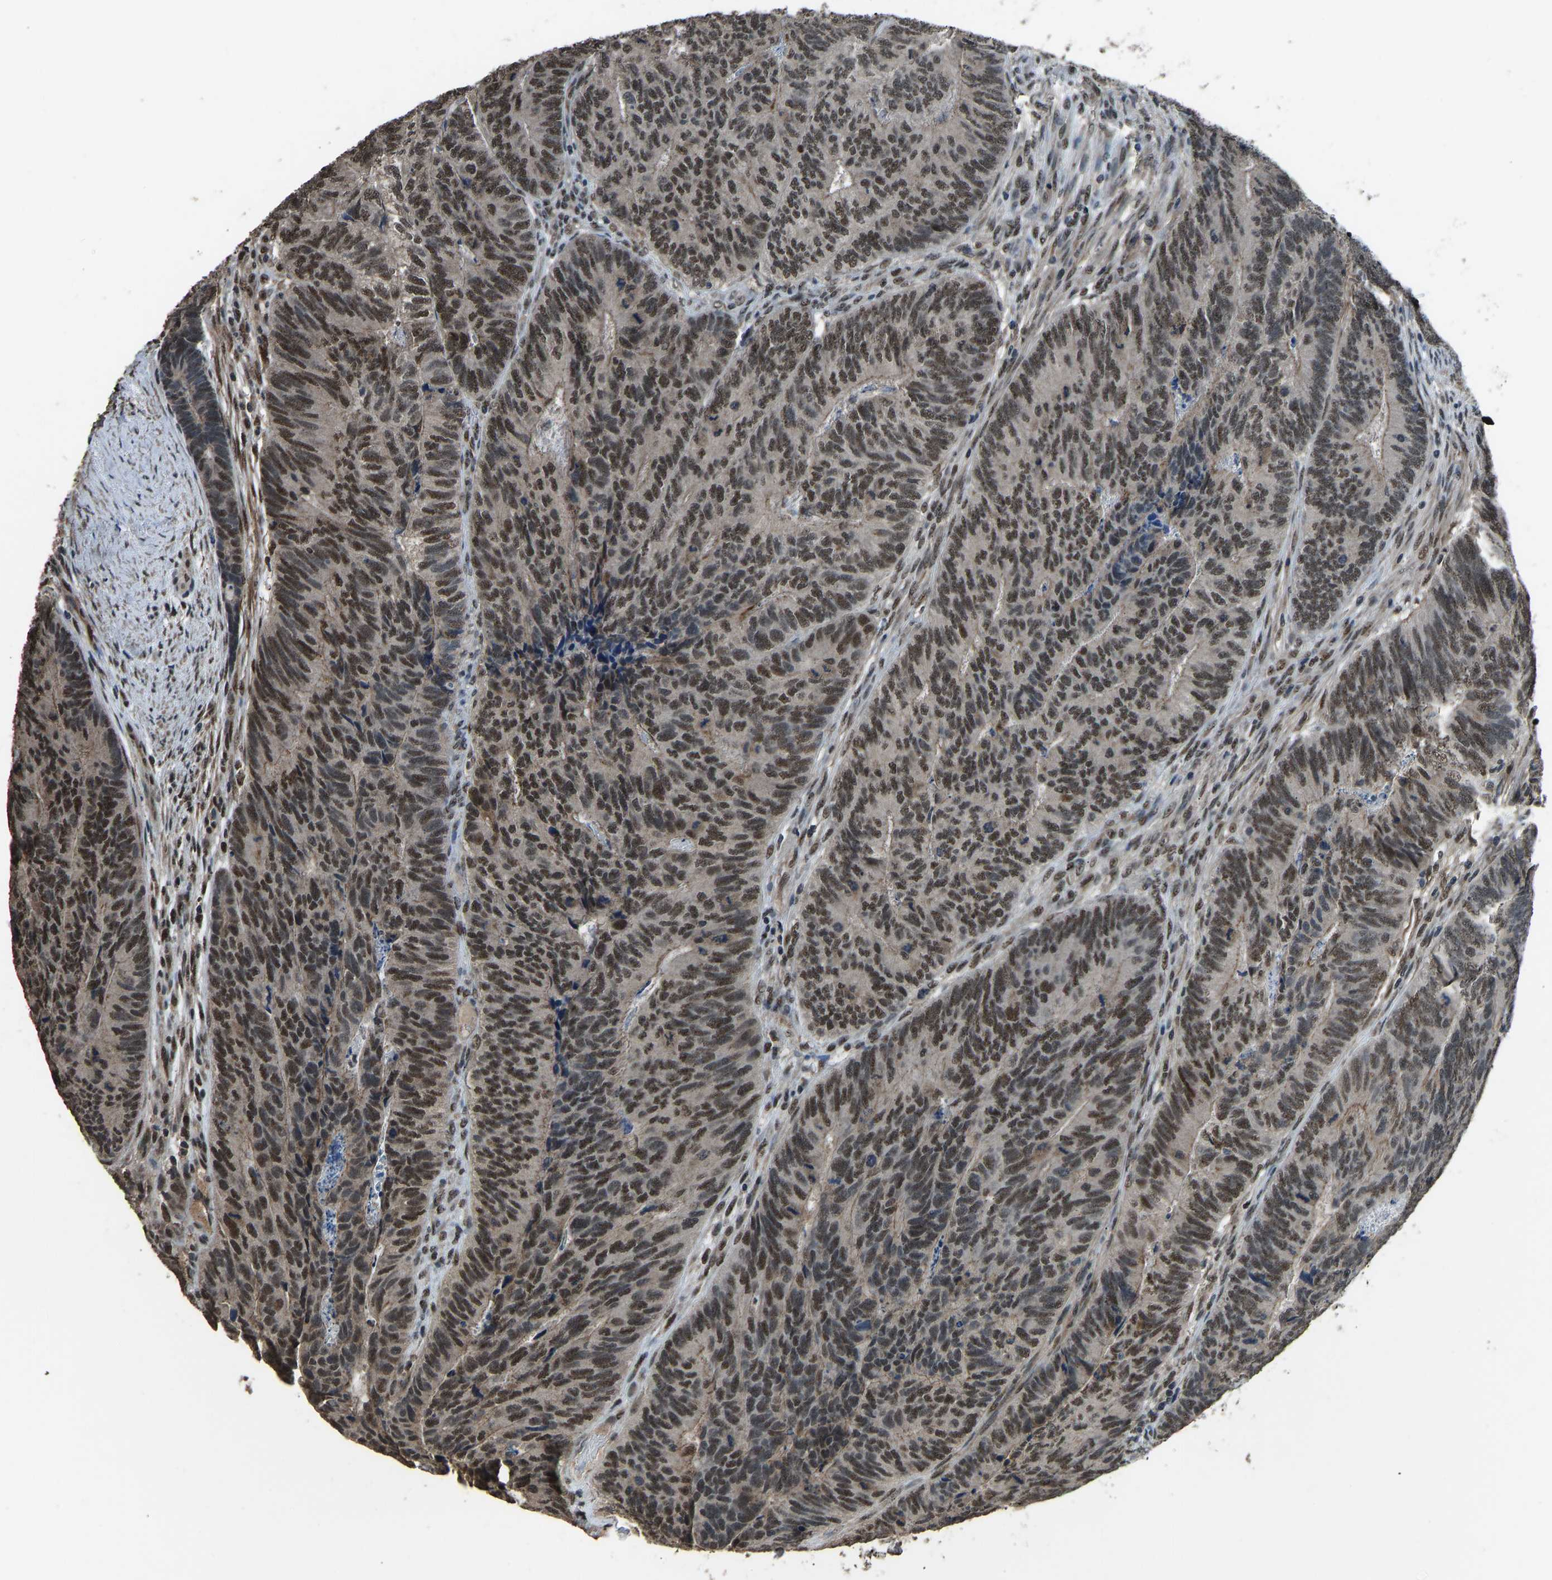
{"staining": {"intensity": "moderate", "quantity": ">75%", "location": "nuclear"}, "tissue": "colorectal cancer", "cell_type": "Tumor cells", "image_type": "cancer", "snomed": [{"axis": "morphology", "description": "Normal tissue, NOS"}, {"axis": "morphology", "description": "Adenocarcinoma, NOS"}, {"axis": "topography", "description": "Rectum"}], "caption": "Protein staining by immunohistochemistry (IHC) displays moderate nuclear positivity in about >75% of tumor cells in colorectal cancer. (DAB IHC, brown staining for protein, blue staining for nuclei).", "gene": "TOX4", "patient": {"sex": "female", "age": 66}}